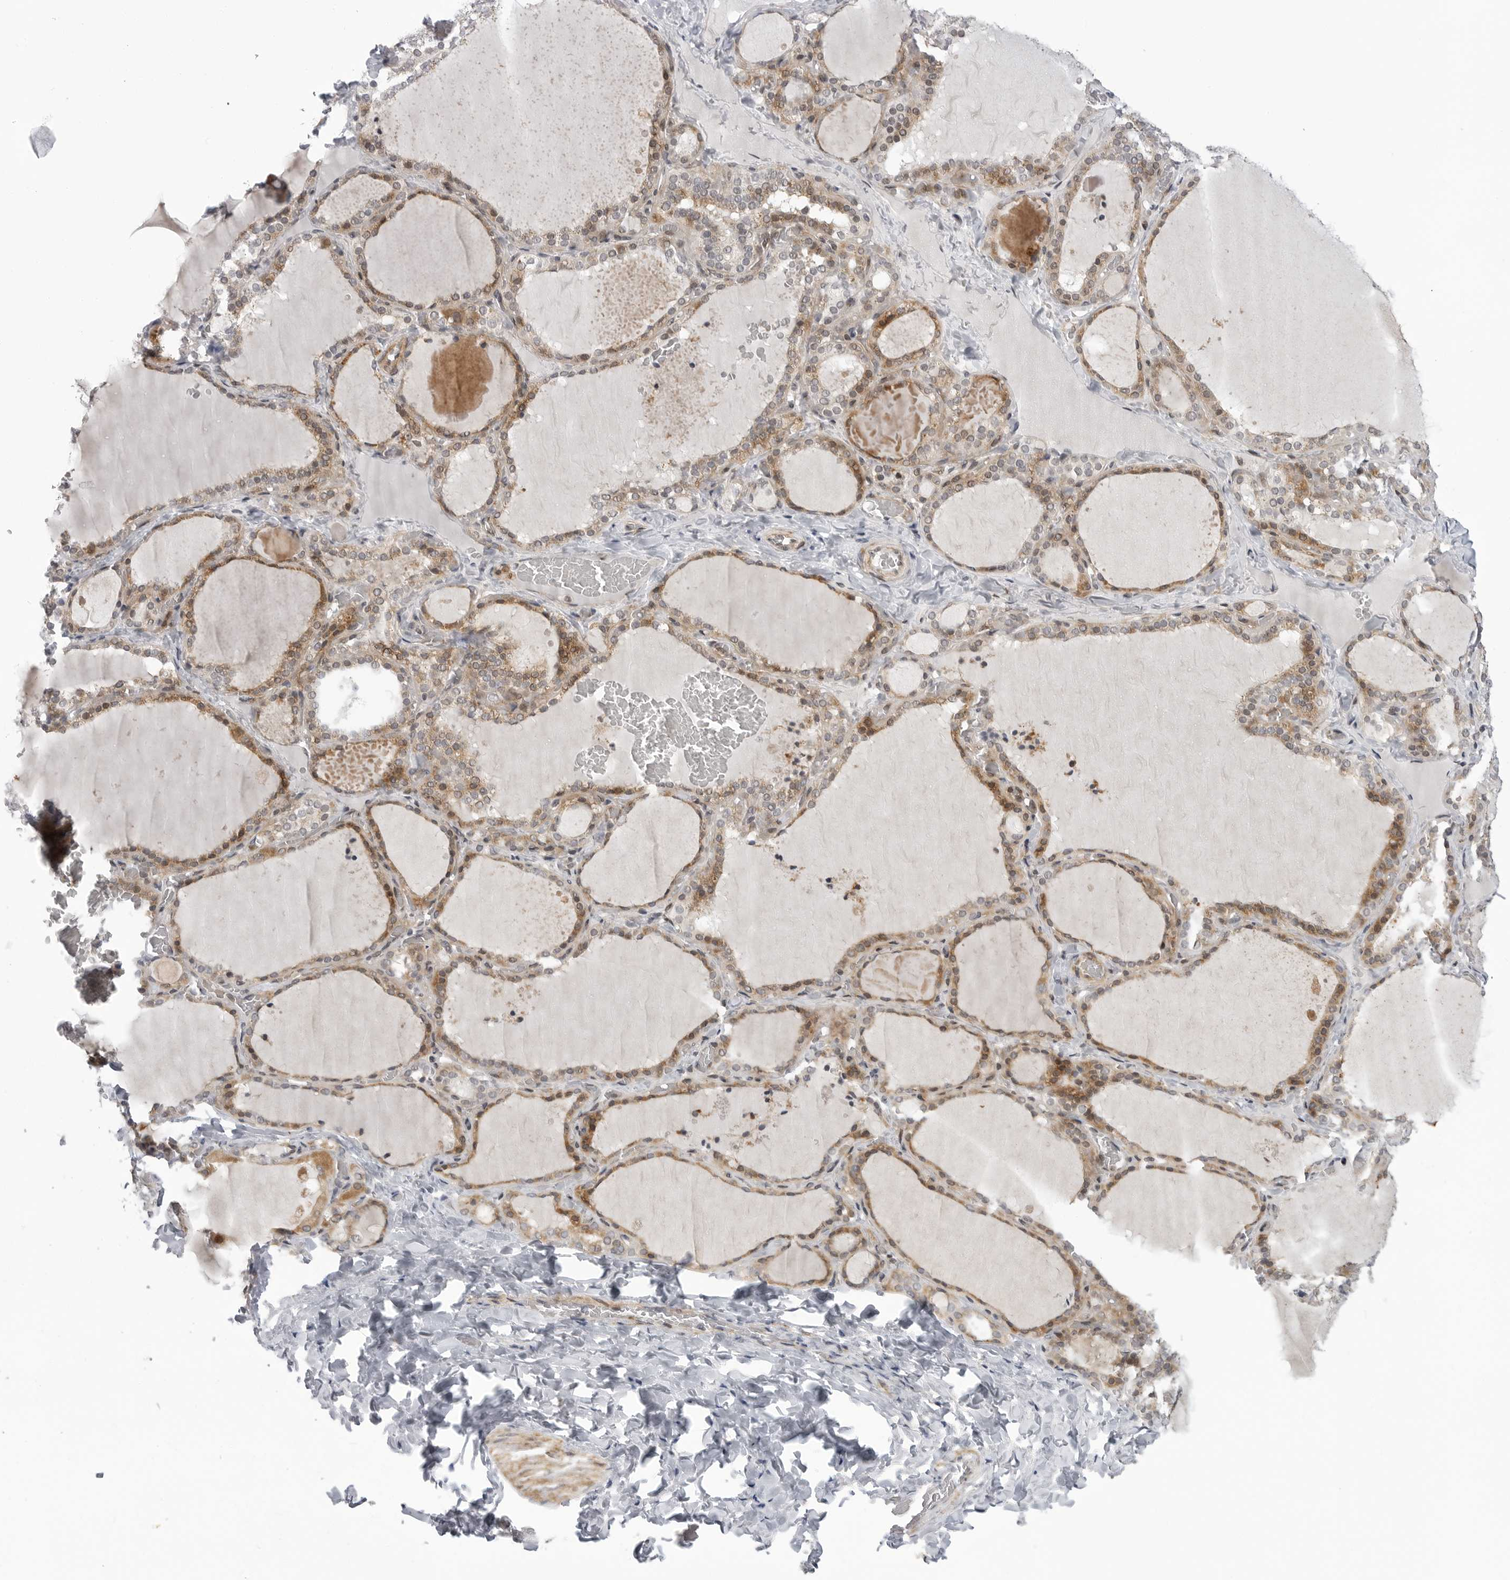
{"staining": {"intensity": "moderate", "quantity": ">75%", "location": "cytoplasmic/membranous"}, "tissue": "thyroid gland", "cell_type": "Glandular cells", "image_type": "normal", "snomed": [{"axis": "morphology", "description": "Normal tissue, NOS"}, {"axis": "topography", "description": "Thyroid gland"}], "caption": "High-power microscopy captured an IHC image of benign thyroid gland, revealing moderate cytoplasmic/membranous staining in about >75% of glandular cells.", "gene": "ADAMTS5", "patient": {"sex": "female", "age": 22}}